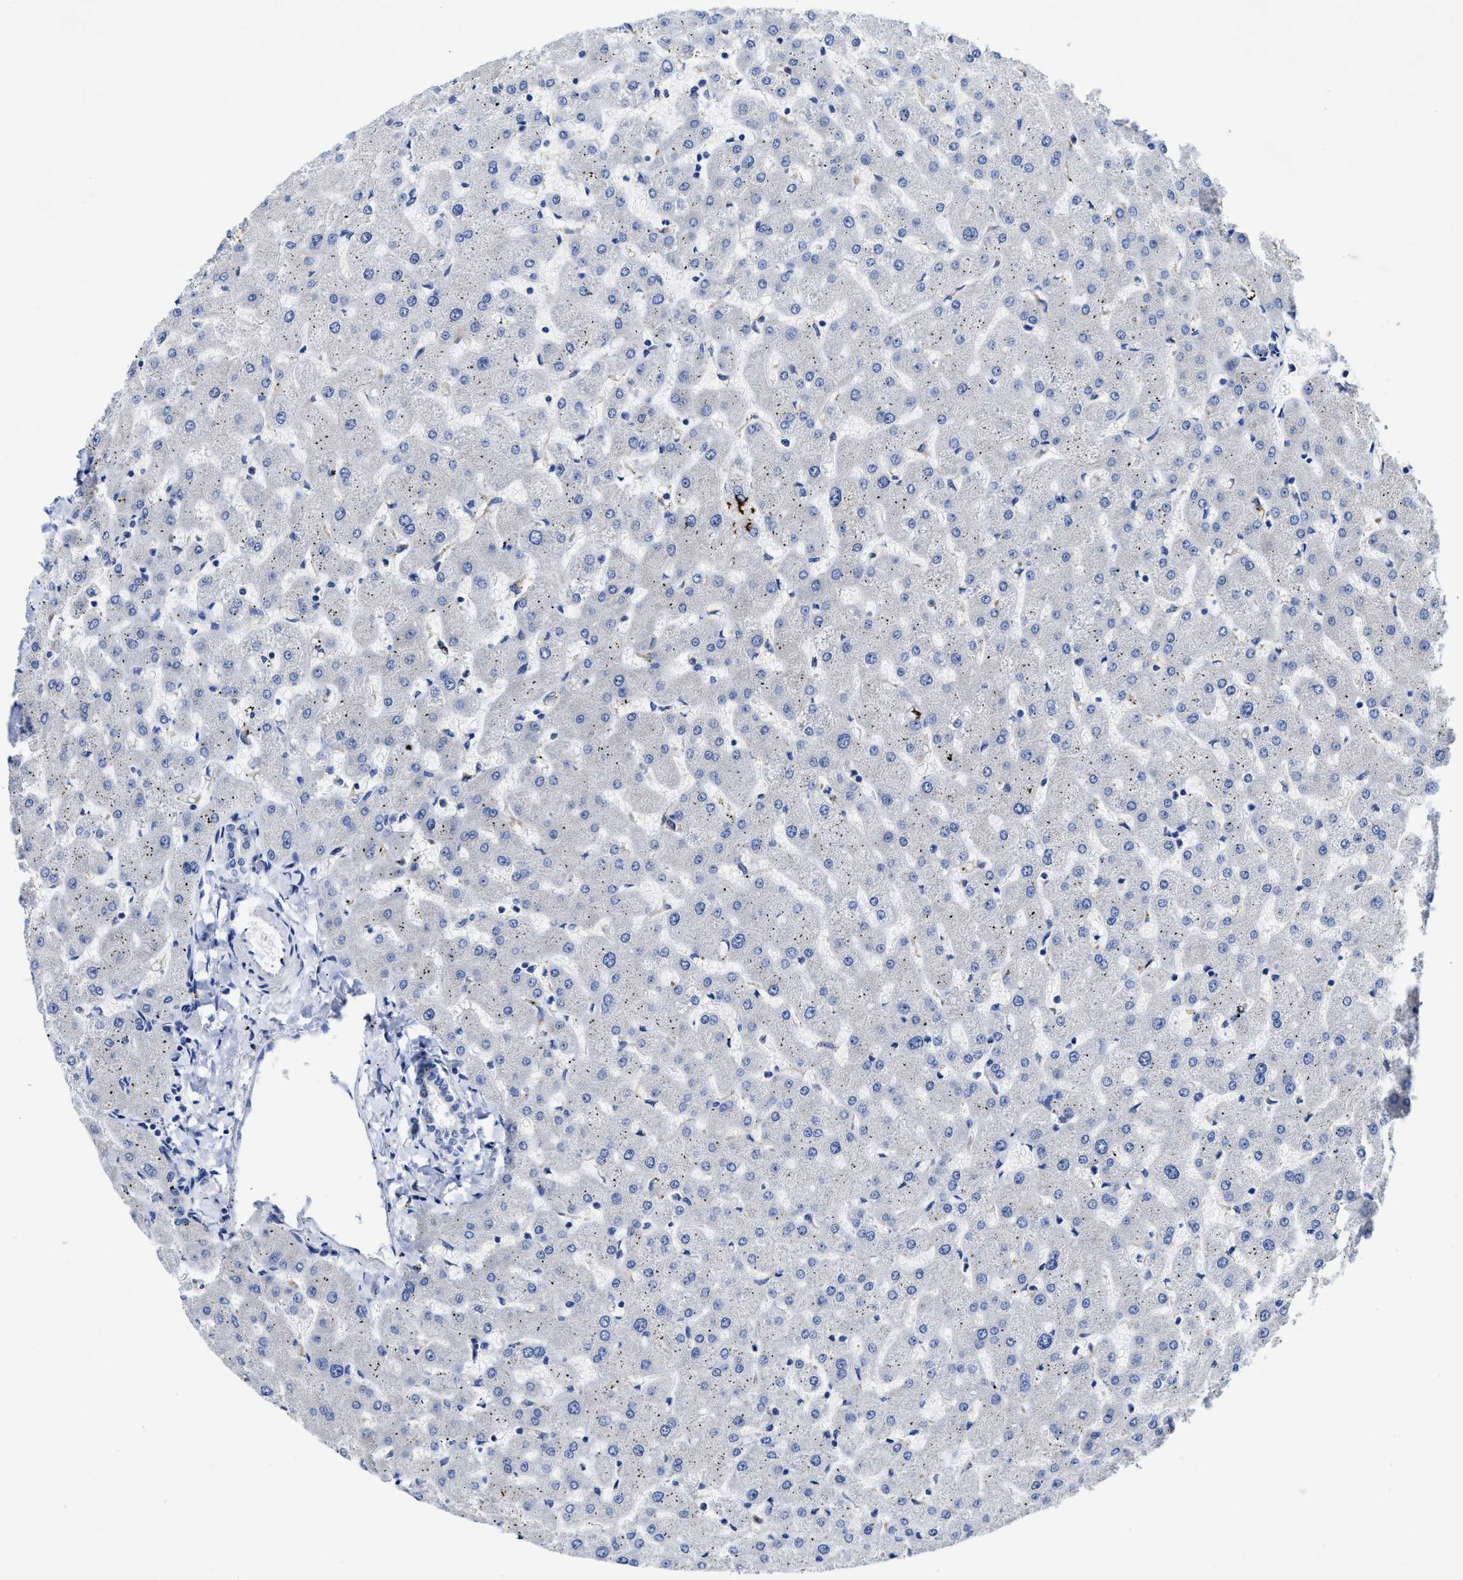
{"staining": {"intensity": "negative", "quantity": "none", "location": "none"}, "tissue": "liver", "cell_type": "Cholangiocytes", "image_type": "normal", "snomed": [{"axis": "morphology", "description": "Normal tissue, NOS"}, {"axis": "topography", "description": "Liver"}], "caption": "Immunohistochemistry of unremarkable human liver demonstrates no positivity in cholangiocytes. The staining was performed using DAB (3,3'-diaminobenzidine) to visualize the protein expression in brown, while the nuclei were stained in blue with hematoxylin (Magnification: 20x).", "gene": "TBRG4", "patient": {"sex": "female", "age": 63}}